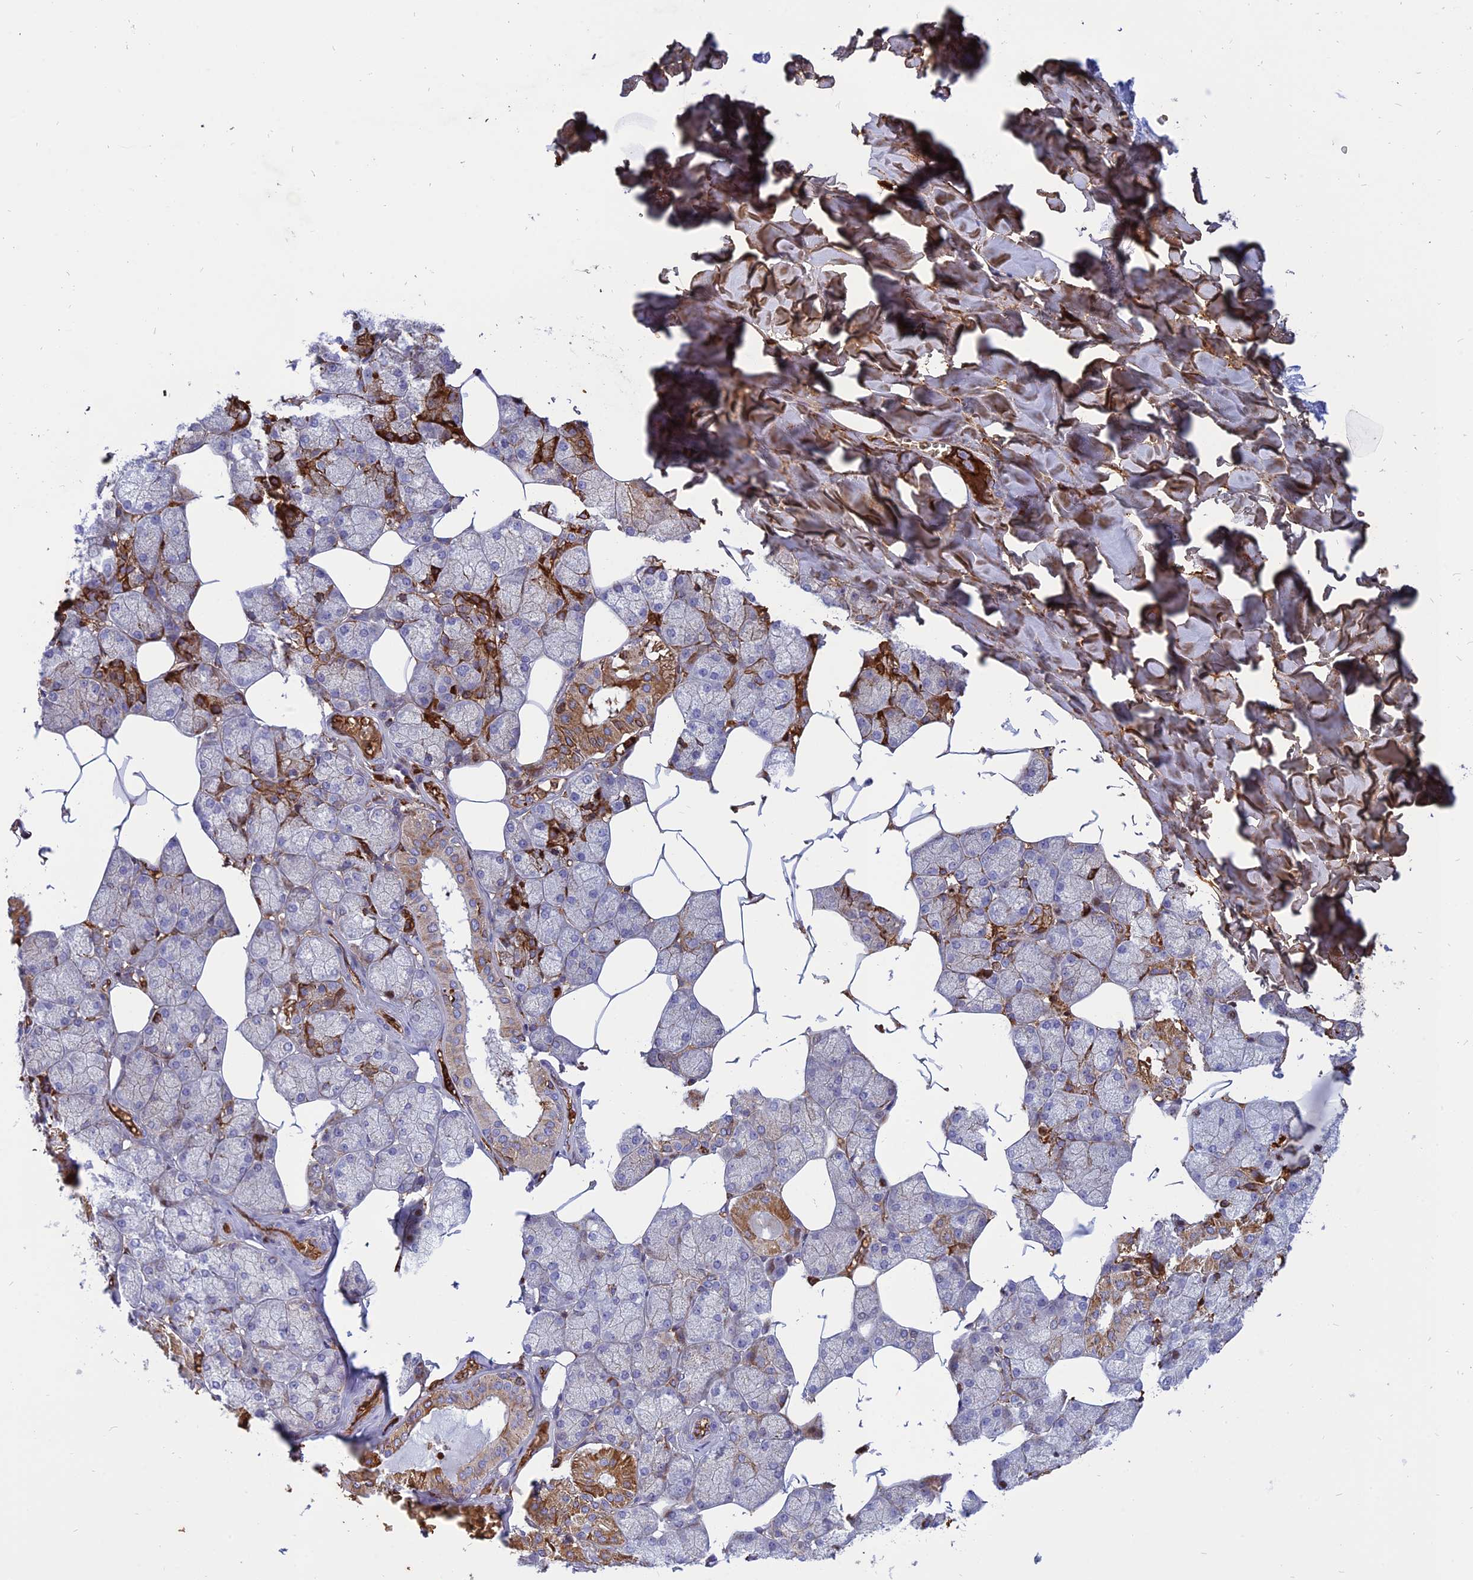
{"staining": {"intensity": "moderate", "quantity": "25%-75%", "location": "cytoplasmic/membranous"}, "tissue": "salivary gland", "cell_type": "Glandular cells", "image_type": "normal", "snomed": [{"axis": "morphology", "description": "Normal tissue, NOS"}, {"axis": "topography", "description": "Salivary gland"}], "caption": "Benign salivary gland reveals moderate cytoplasmic/membranous expression in about 25%-75% of glandular cells.", "gene": "HHAT", "patient": {"sex": "male", "age": 62}}